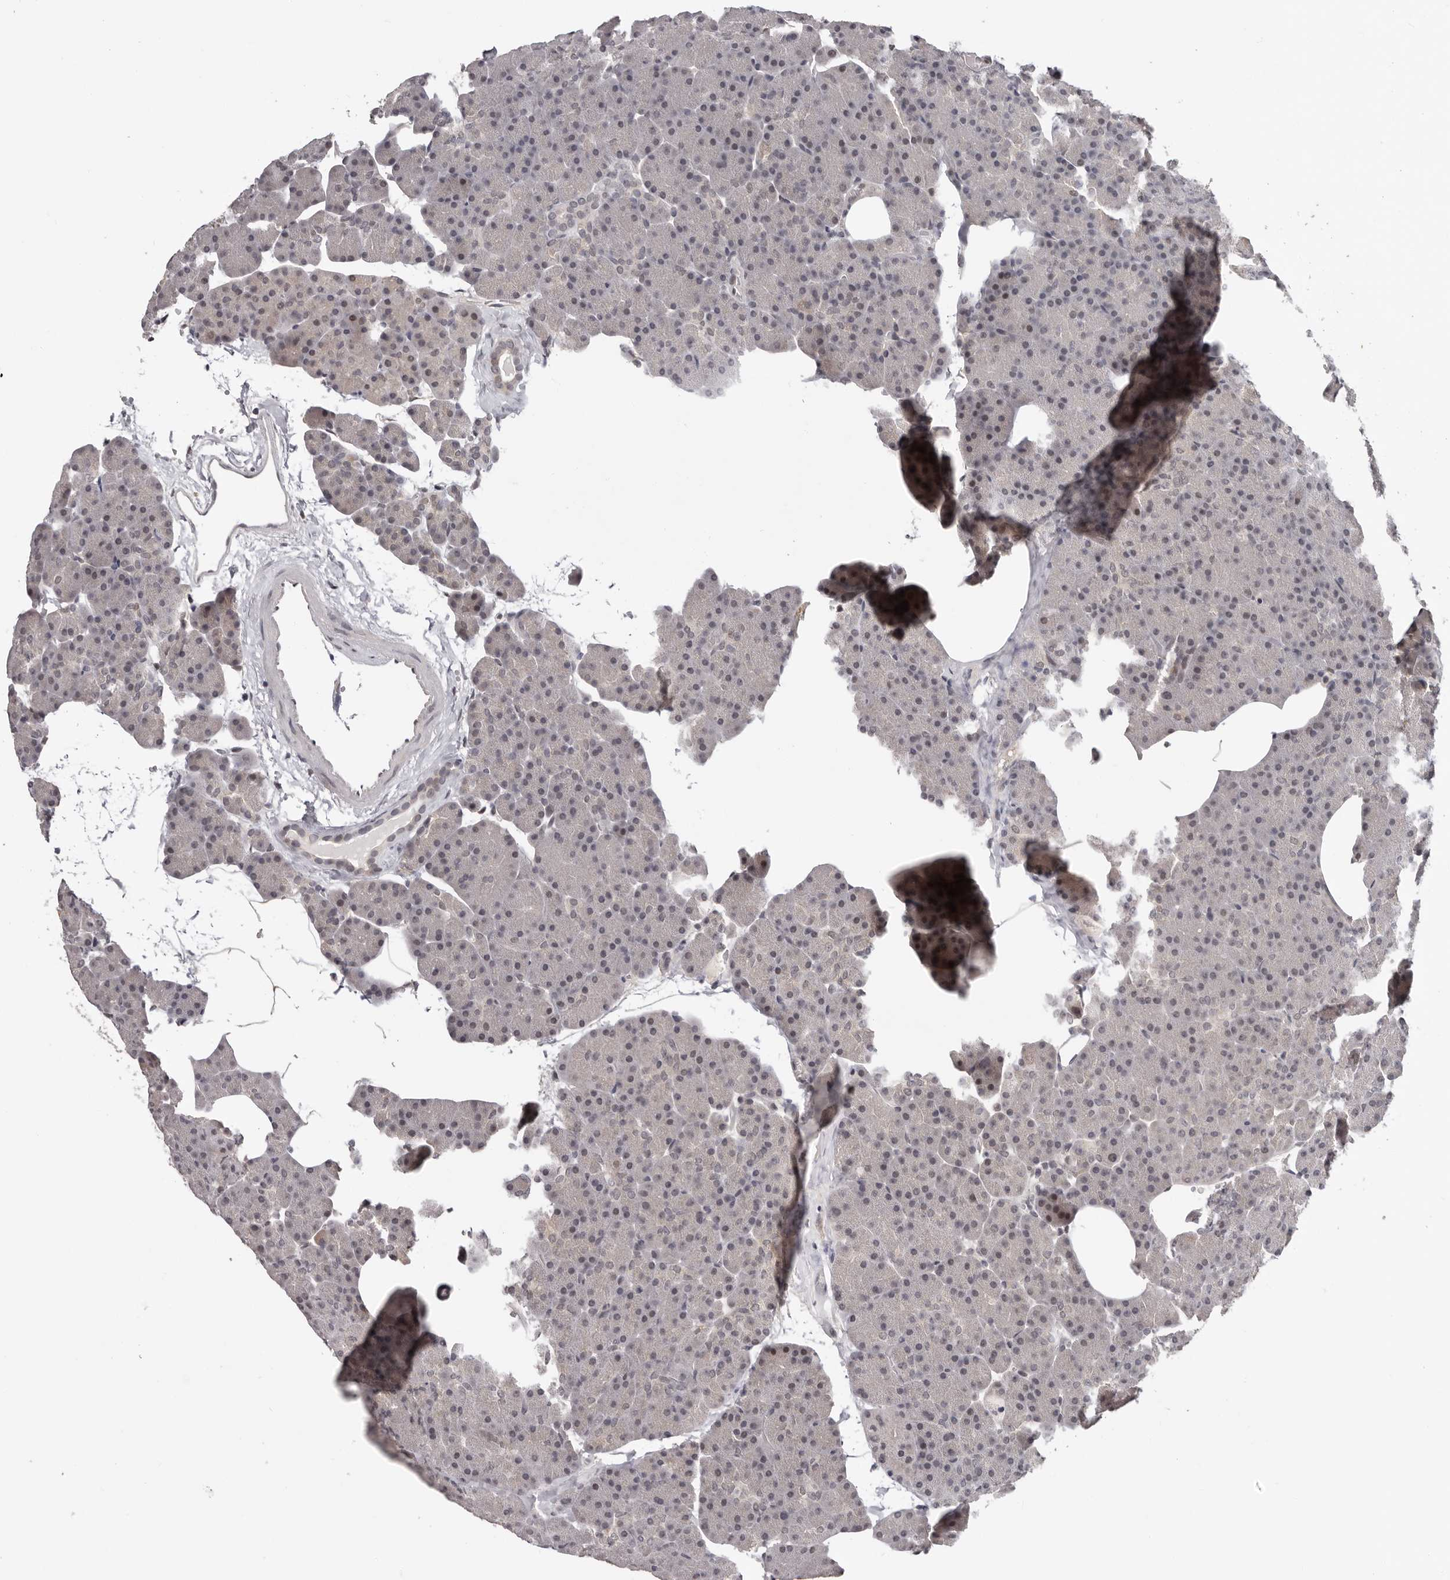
{"staining": {"intensity": "negative", "quantity": "none", "location": "none"}, "tissue": "pancreas", "cell_type": "Exocrine glandular cells", "image_type": "normal", "snomed": [{"axis": "morphology", "description": "Normal tissue, NOS"}, {"axis": "morphology", "description": "Carcinoid, malignant, NOS"}, {"axis": "topography", "description": "Pancreas"}], "caption": "Immunohistochemistry (IHC) image of benign pancreas: human pancreas stained with DAB (3,3'-diaminobenzidine) demonstrates no significant protein expression in exocrine glandular cells.", "gene": "TBX5", "patient": {"sex": "female", "age": 35}}